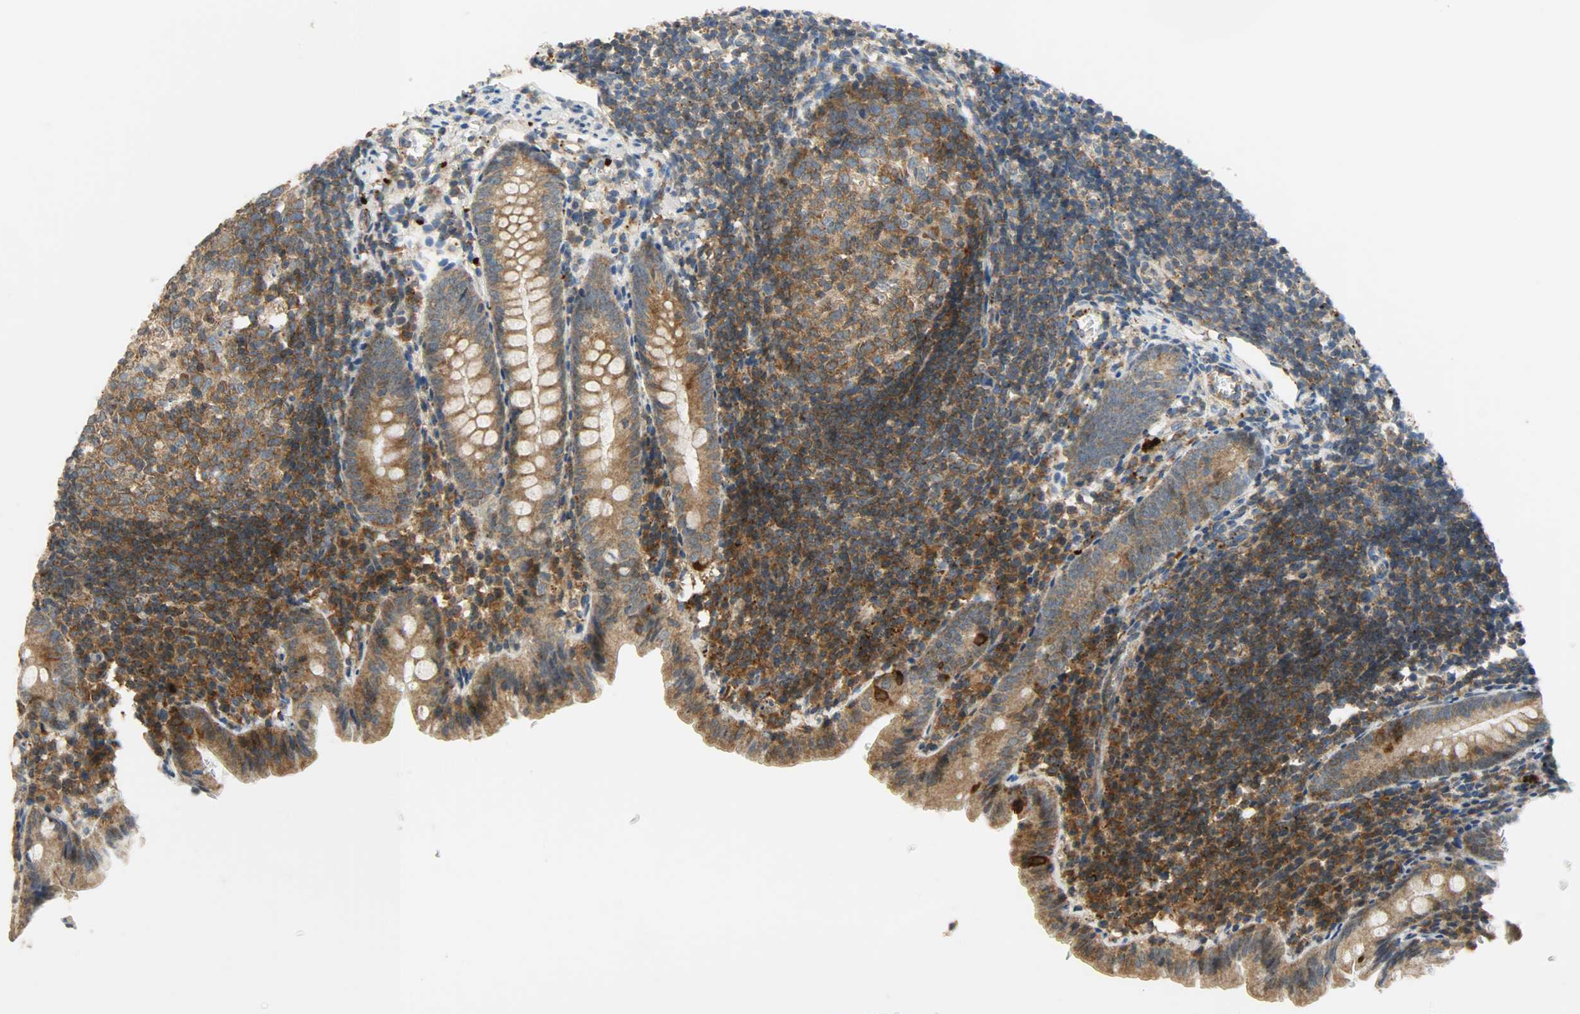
{"staining": {"intensity": "moderate", "quantity": ">75%", "location": "cytoplasmic/membranous"}, "tissue": "appendix", "cell_type": "Glandular cells", "image_type": "normal", "snomed": [{"axis": "morphology", "description": "Normal tissue, NOS"}, {"axis": "topography", "description": "Appendix"}], "caption": "Immunohistochemistry (IHC) of benign human appendix demonstrates medium levels of moderate cytoplasmic/membranous staining in approximately >75% of glandular cells. Nuclei are stained in blue.", "gene": "GIT2", "patient": {"sex": "female", "age": 10}}